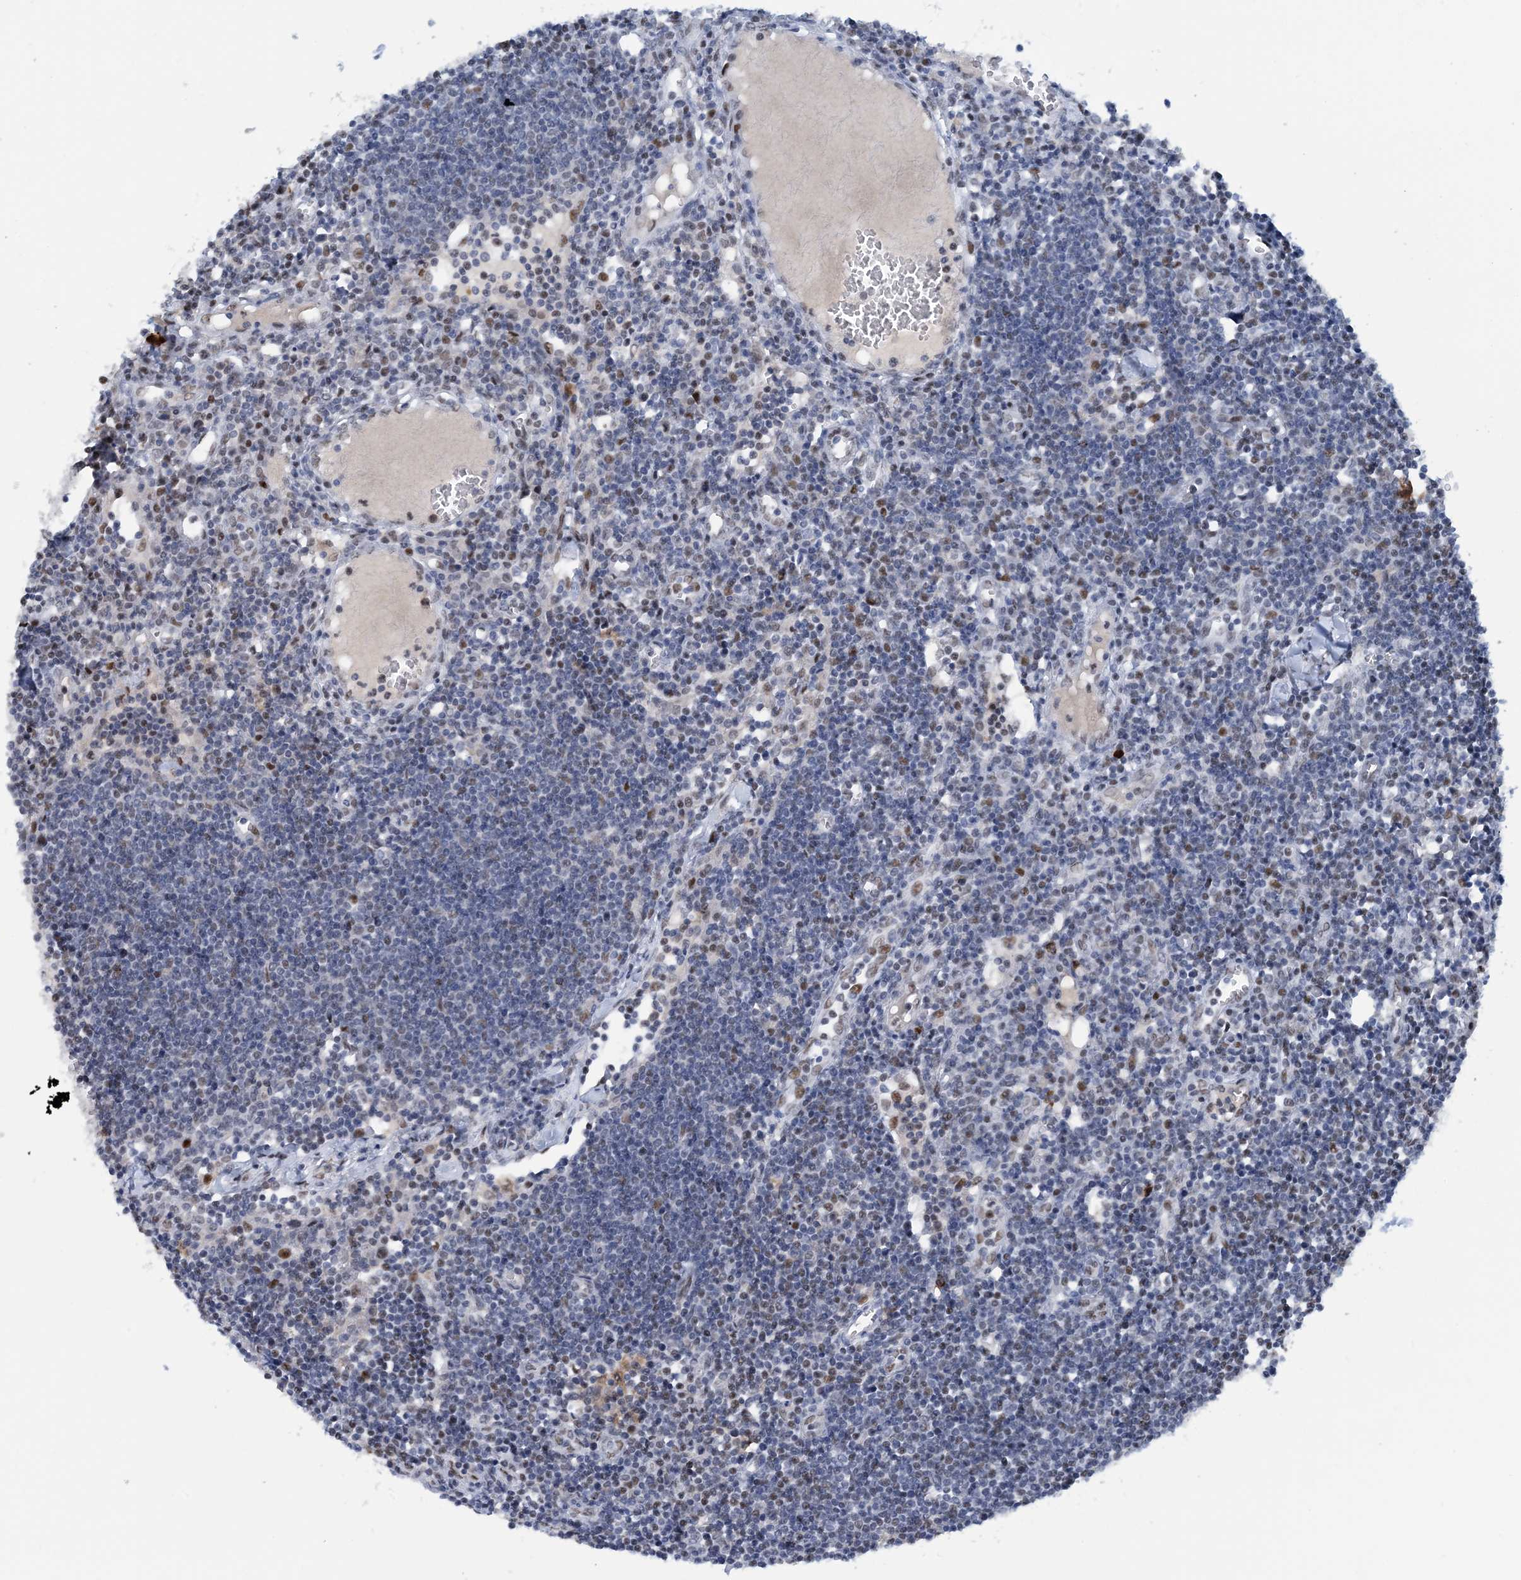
{"staining": {"intensity": "moderate", "quantity": "<25%", "location": "nuclear"}, "tissue": "lymph node", "cell_type": "Germinal center cells", "image_type": "normal", "snomed": [{"axis": "morphology", "description": "Normal tissue, NOS"}, {"axis": "morphology", "description": "Malignant melanoma, Metastatic site"}, {"axis": "topography", "description": "Lymph node"}], "caption": "Lymph node stained with DAB (3,3'-diaminobenzidine) immunohistochemistry (IHC) shows low levels of moderate nuclear staining in approximately <25% of germinal center cells. (DAB (3,3'-diaminobenzidine) IHC, brown staining for protein, blue staining for nuclei).", "gene": "HEMK1", "patient": {"sex": "male", "age": 41}}